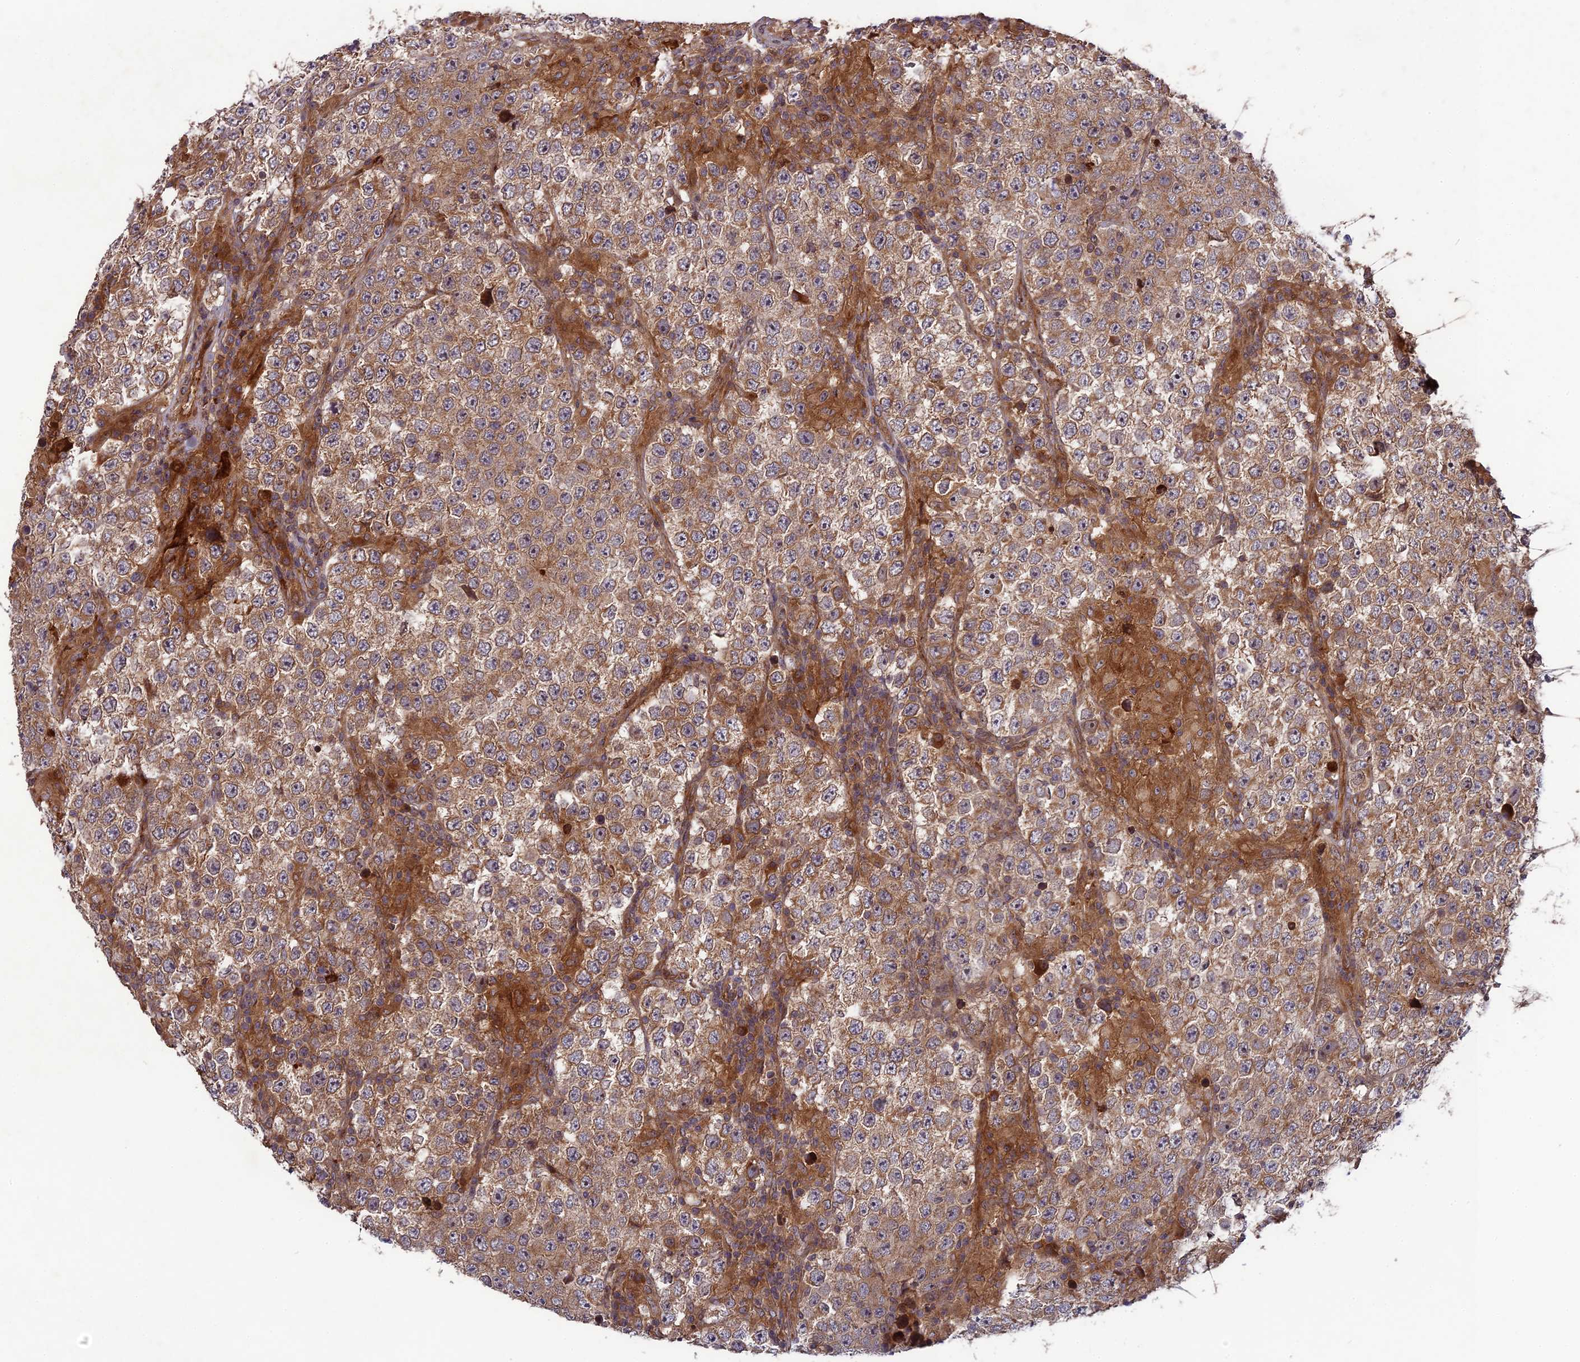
{"staining": {"intensity": "moderate", "quantity": "25%-75%", "location": "cytoplasmic/membranous"}, "tissue": "testis cancer", "cell_type": "Tumor cells", "image_type": "cancer", "snomed": [{"axis": "morphology", "description": "Normal tissue, NOS"}, {"axis": "morphology", "description": "Urothelial carcinoma, High grade"}, {"axis": "morphology", "description": "Seminoma, NOS"}, {"axis": "morphology", "description": "Carcinoma, Embryonal, NOS"}, {"axis": "topography", "description": "Urinary bladder"}, {"axis": "topography", "description": "Testis"}], "caption": "Testis urothelial carcinoma (high-grade) tissue demonstrates moderate cytoplasmic/membranous positivity in about 25%-75% of tumor cells, visualized by immunohistochemistry.", "gene": "TMUB2", "patient": {"sex": "male", "age": 41}}